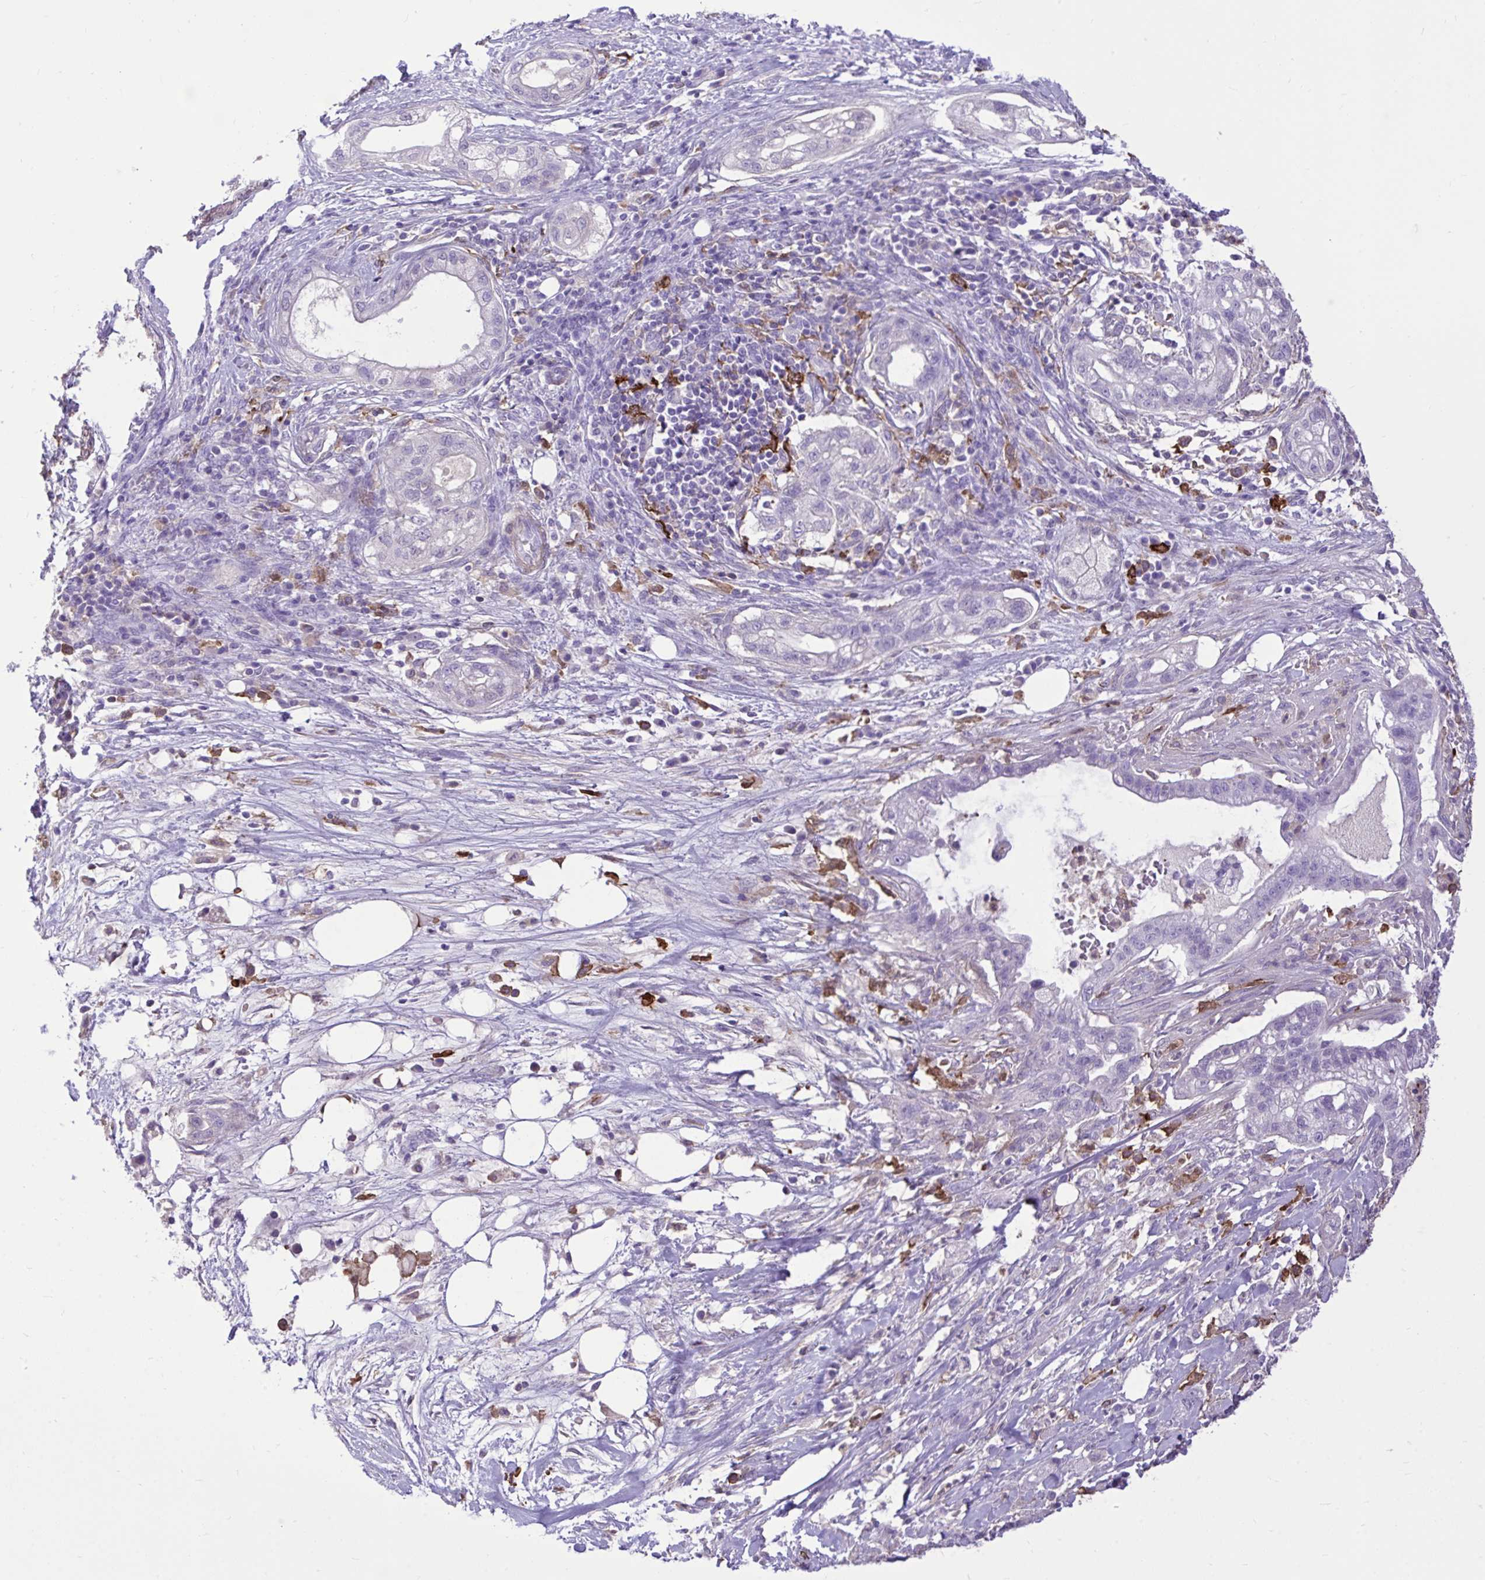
{"staining": {"intensity": "negative", "quantity": "none", "location": "none"}, "tissue": "pancreatic cancer", "cell_type": "Tumor cells", "image_type": "cancer", "snomed": [{"axis": "morphology", "description": "Adenocarcinoma, NOS"}, {"axis": "topography", "description": "Pancreas"}], "caption": "Immunohistochemistry of human pancreatic adenocarcinoma shows no positivity in tumor cells. (IHC, brightfield microscopy, high magnification).", "gene": "TLR7", "patient": {"sex": "male", "age": 44}}